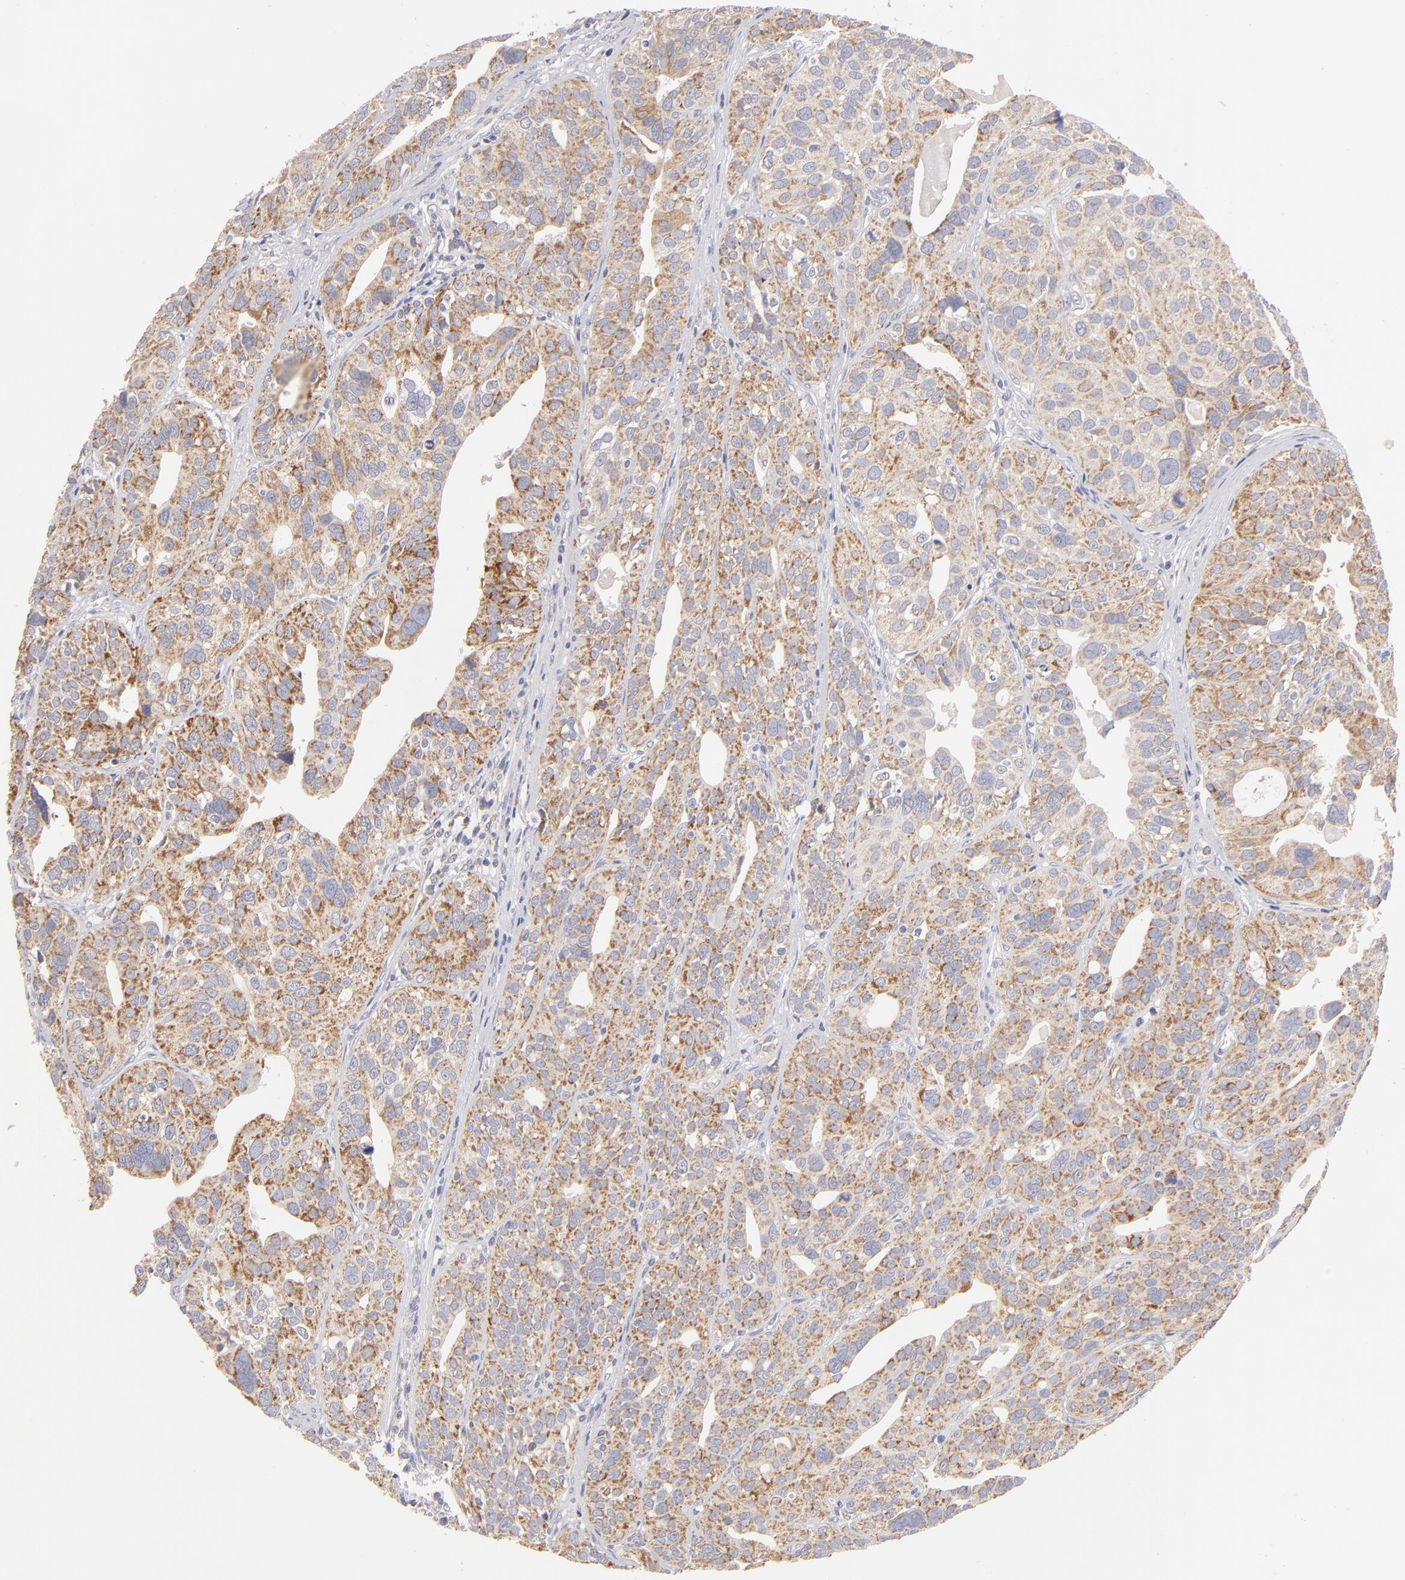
{"staining": {"intensity": "moderate", "quantity": ">75%", "location": "cytoplasmic/membranous"}, "tissue": "urothelial cancer", "cell_type": "Tumor cells", "image_type": "cancer", "snomed": [{"axis": "morphology", "description": "Urothelial carcinoma, High grade"}, {"axis": "topography", "description": "Urinary bladder"}], "caption": "Brown immunohistochemical staining in urothelial cancer reveals moderate cytoplasmic/membranous positivity in about >75% of tumor cells. (IHC, brightfield microscopy, high magnification).", "gene": "HCCS", "patient": {"sex": "male", "age": 56}}